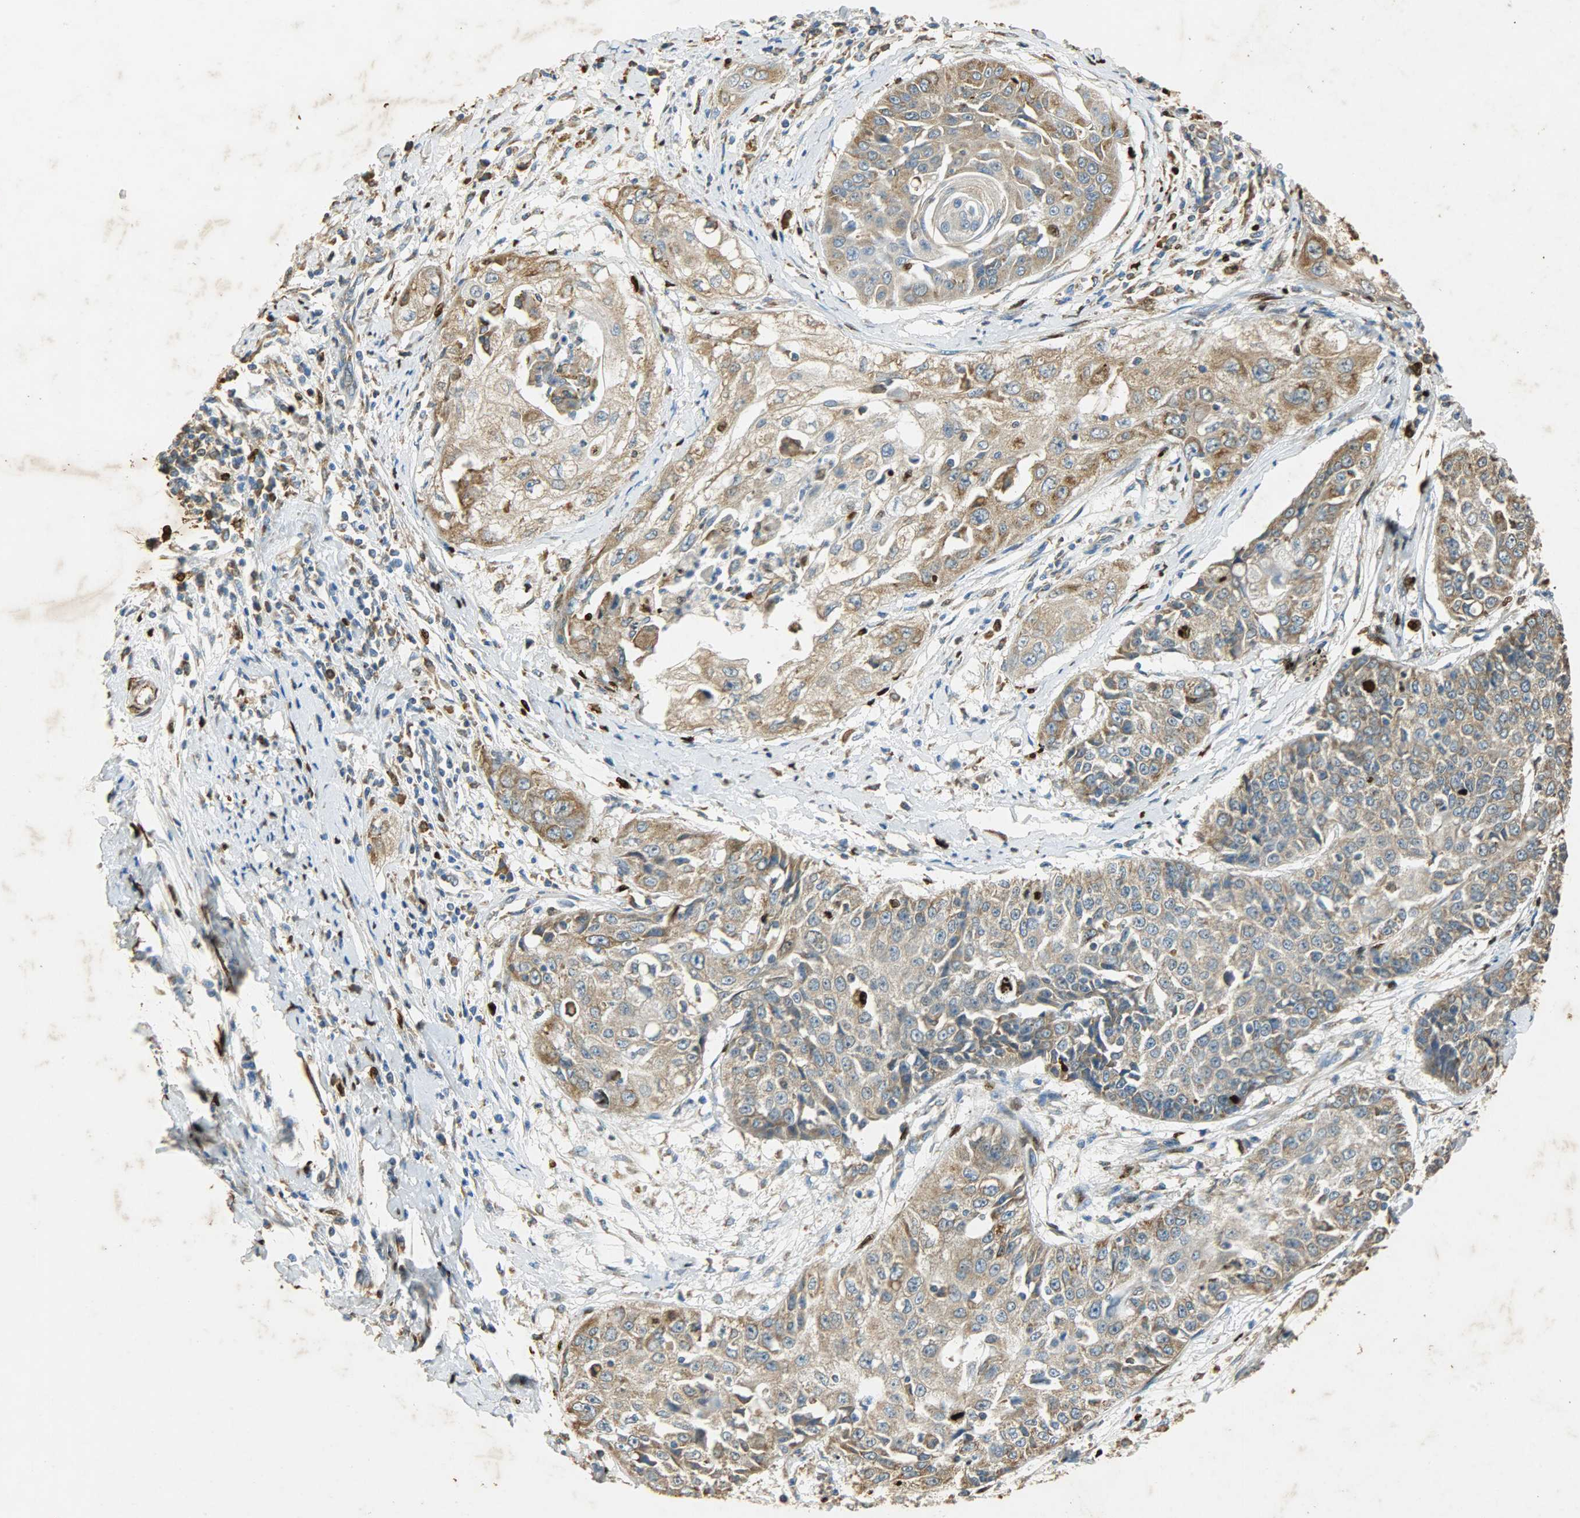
{"staining": {"intensity": "moderate", "quantity": ">75%", "location": "cytoplasmic/membranous"}, "tissue": "cervical cancer", "cell_type": "Tumor cells", "image_type": "cancer", "snomed": [{"axis": "morphology", "description": "Squamous cell carcinoma, NOS"}, {"axis": "topography", "description": "Cervix"}], "caption": "Immunohistochemistry (IHC) photomicrograph of cervical cancer (squamous cell carcinoma) stained for a protein (brown), which demonstrates medium levels of moderate cytoplasmic/membranous expression in about >75% of tumor cells.", "gene": "HSPA5", "patient": {"sex": "female", "age": 64}}